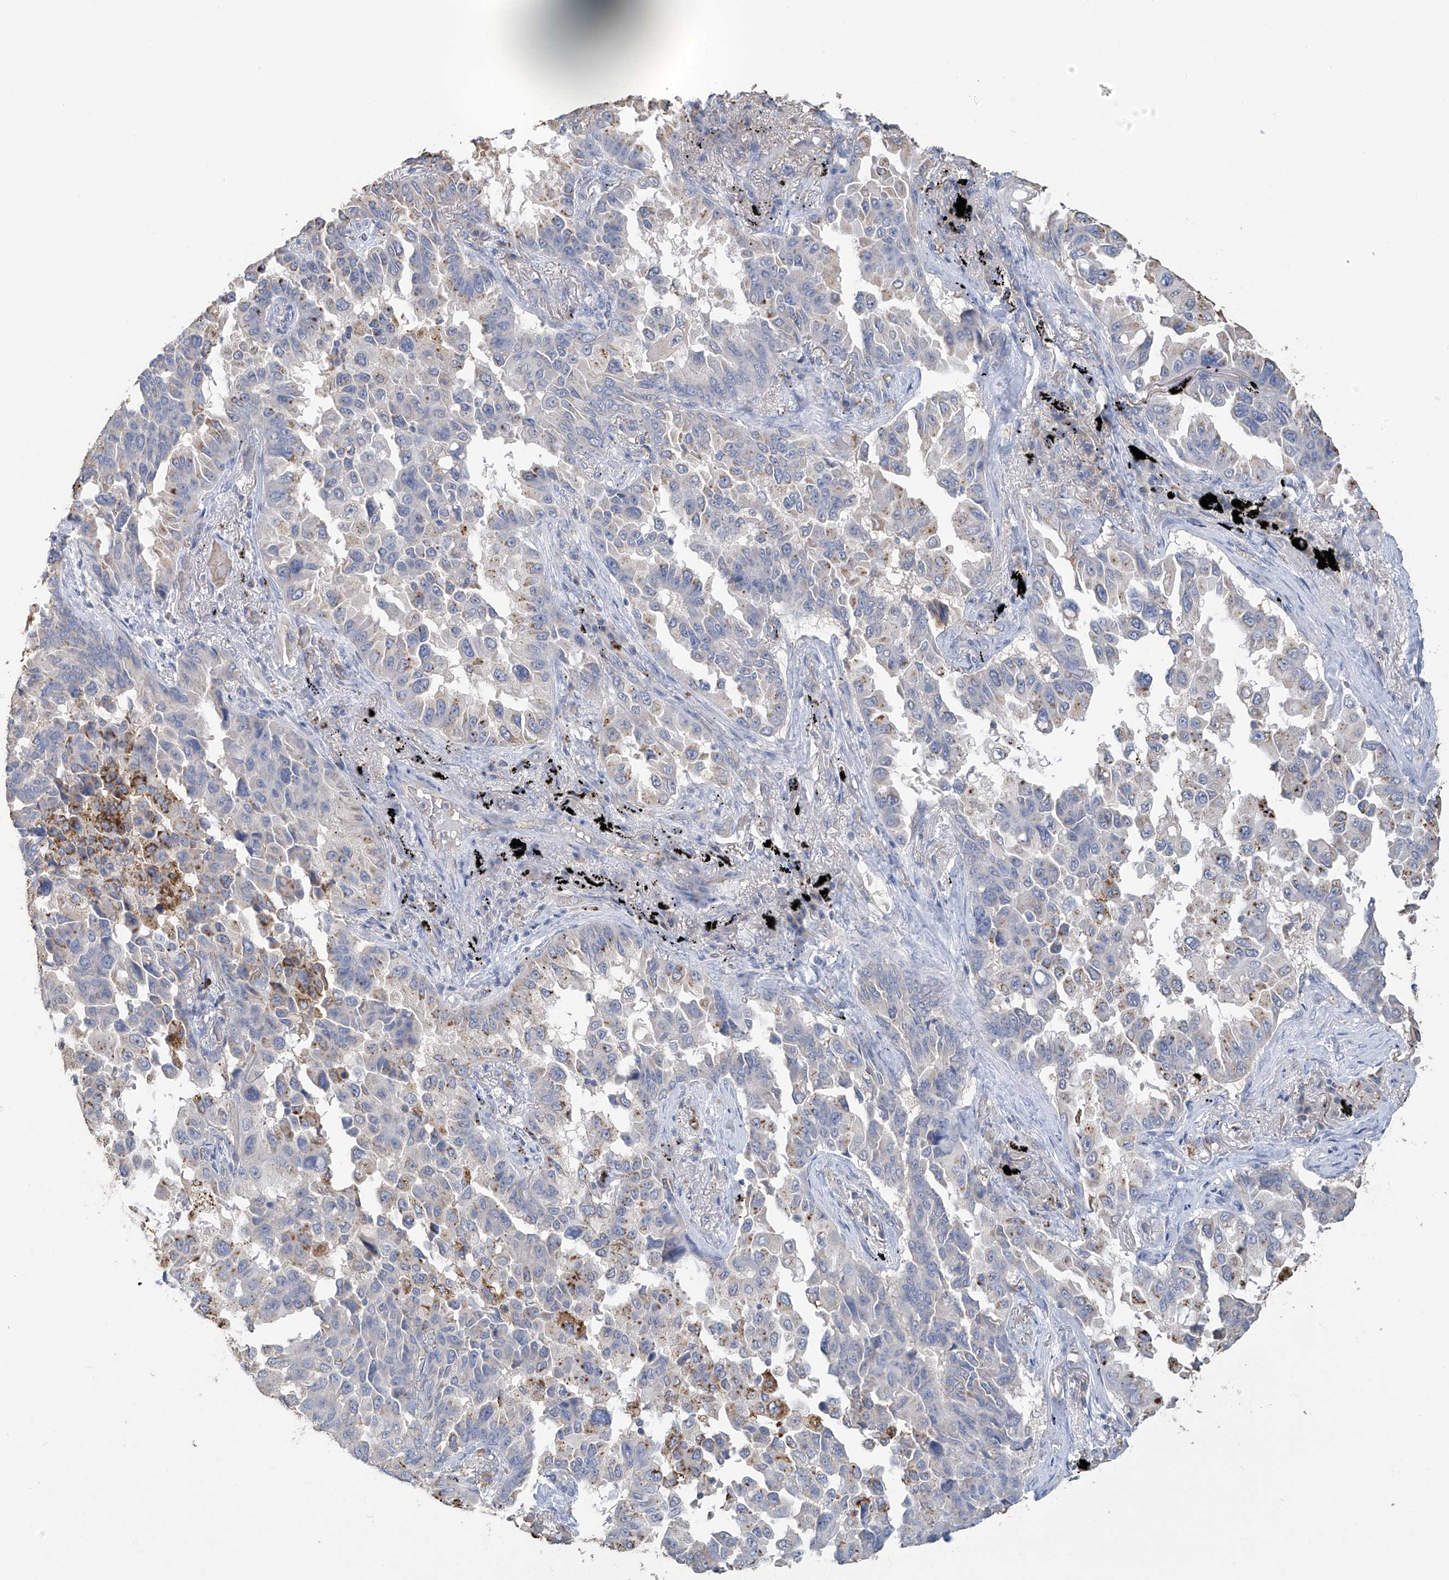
{"staining": {"intensity": "negative", "quantity": "none", "location": "none"}, "tissue": "lung cancer", "cell_type": "Tumor cells", "image_type": "cancer", "snomed": [{"axis": "morphology", "description": "Adenocarcinoma, NOS"}, {"axis": "topography", "description": "Lung"}], "caption": "A histopathology image of adenocarcinoma (lung) stained for a protein exhibits no brown staining in tumor cells. (DAB (3,3'-diaminobenzidine) IHC visualized using brightfield microscopy, high magnification).", "gene": "OGT", "patient": {"sex": "female", "age": 67}}